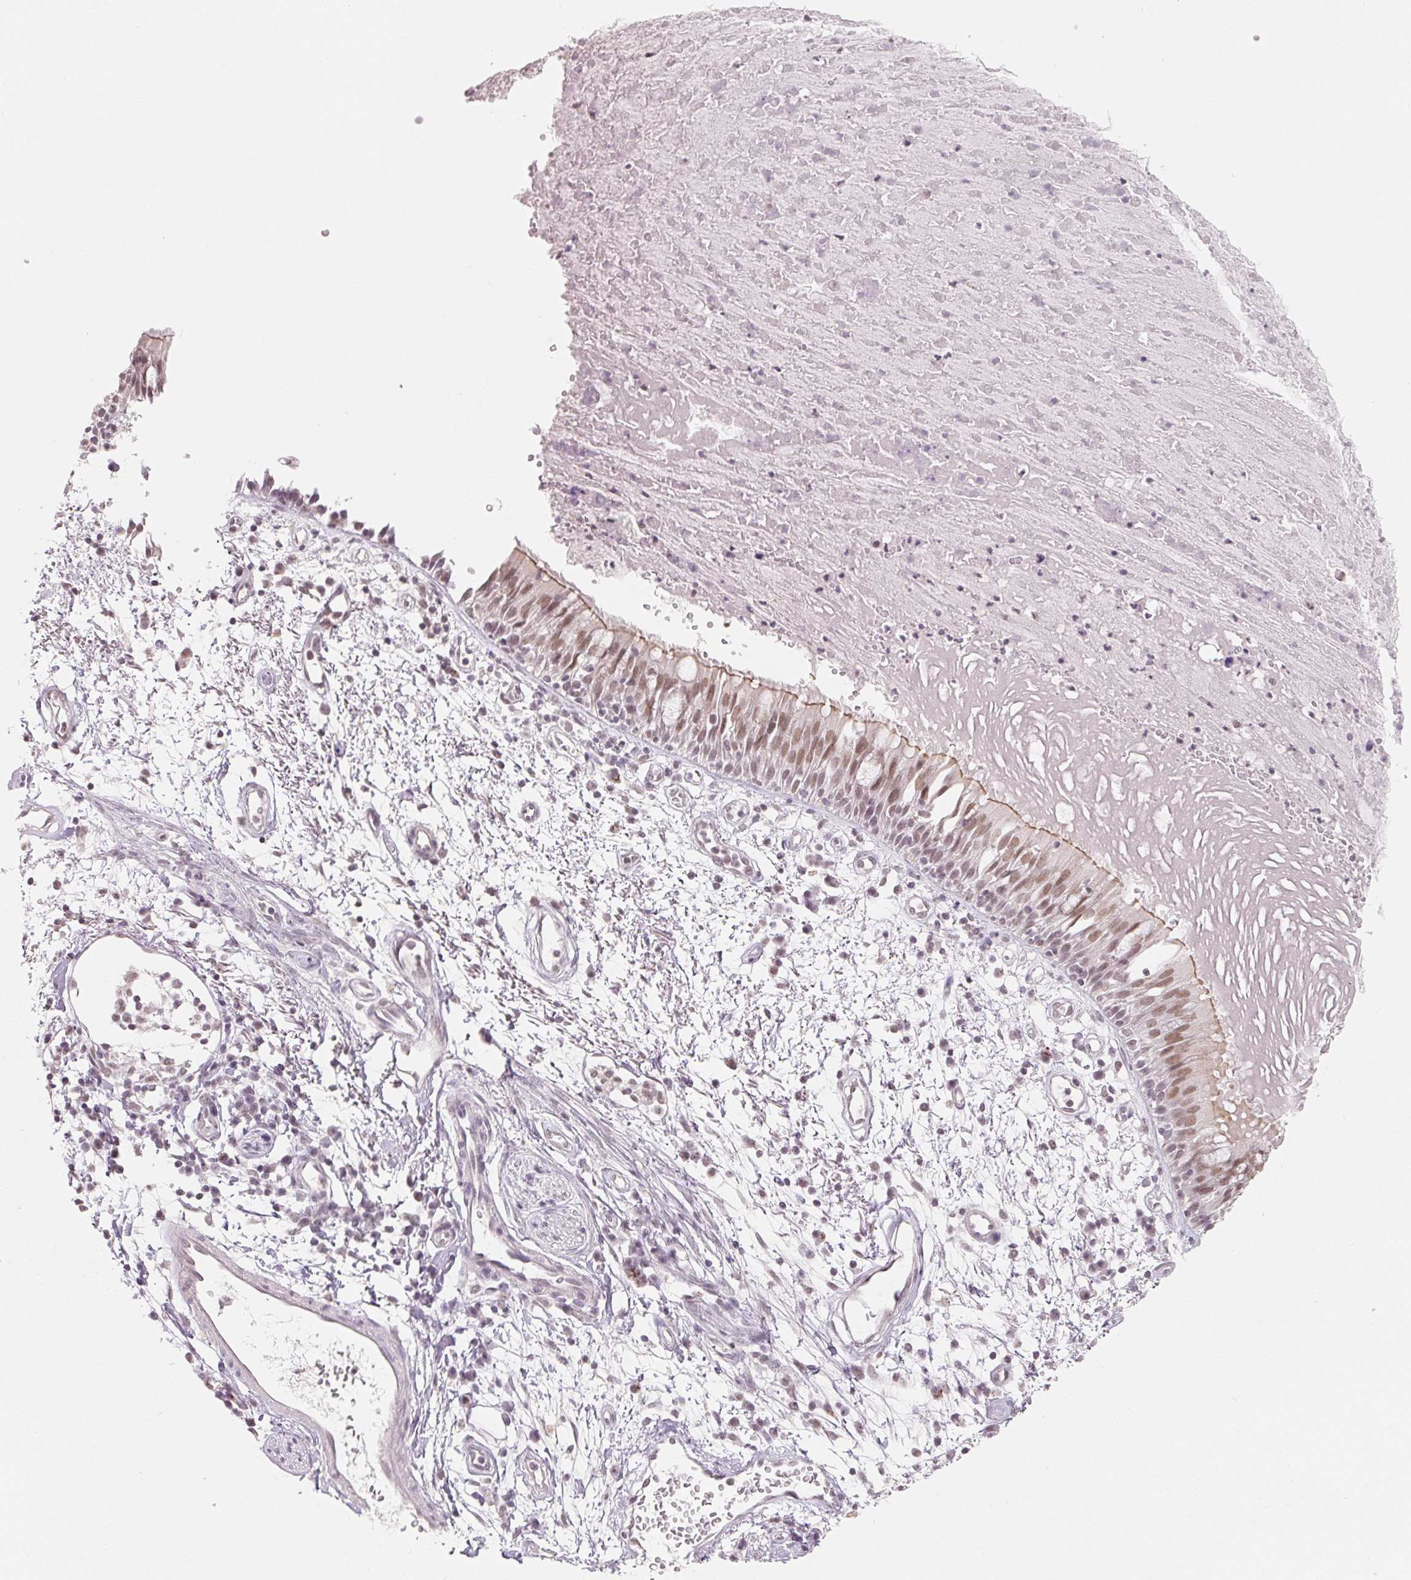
{"staining": {"intensity": "moderate", "quantity": "25%-75%", "location": "cytoplasmic/membranous,nuclear"}, "tissue": "bronchus", "cell_type": "Respiratory epithelial cells", "image_type": "normal", "snomed": [{"axis": "morphology", "description": "Normal tissue, NOS"}, {"axis": "morphology", "description": "Squamous cell carcinoma, NOS"}, {"axis": "topography", "description": "Cartilage tissue"}, {"axis": "topography", "description": "Bronchus"}, {"axis": "topography", "description": "Lung"}], "caption": "A brown stain highlights moderate cytoplasmic/membranous,nuclear positivity of a protein in respiratory epithelial cells of unremarkable bronchus.", "gene": "NXF3", "patient": {"sex": "male", "age": 66}}